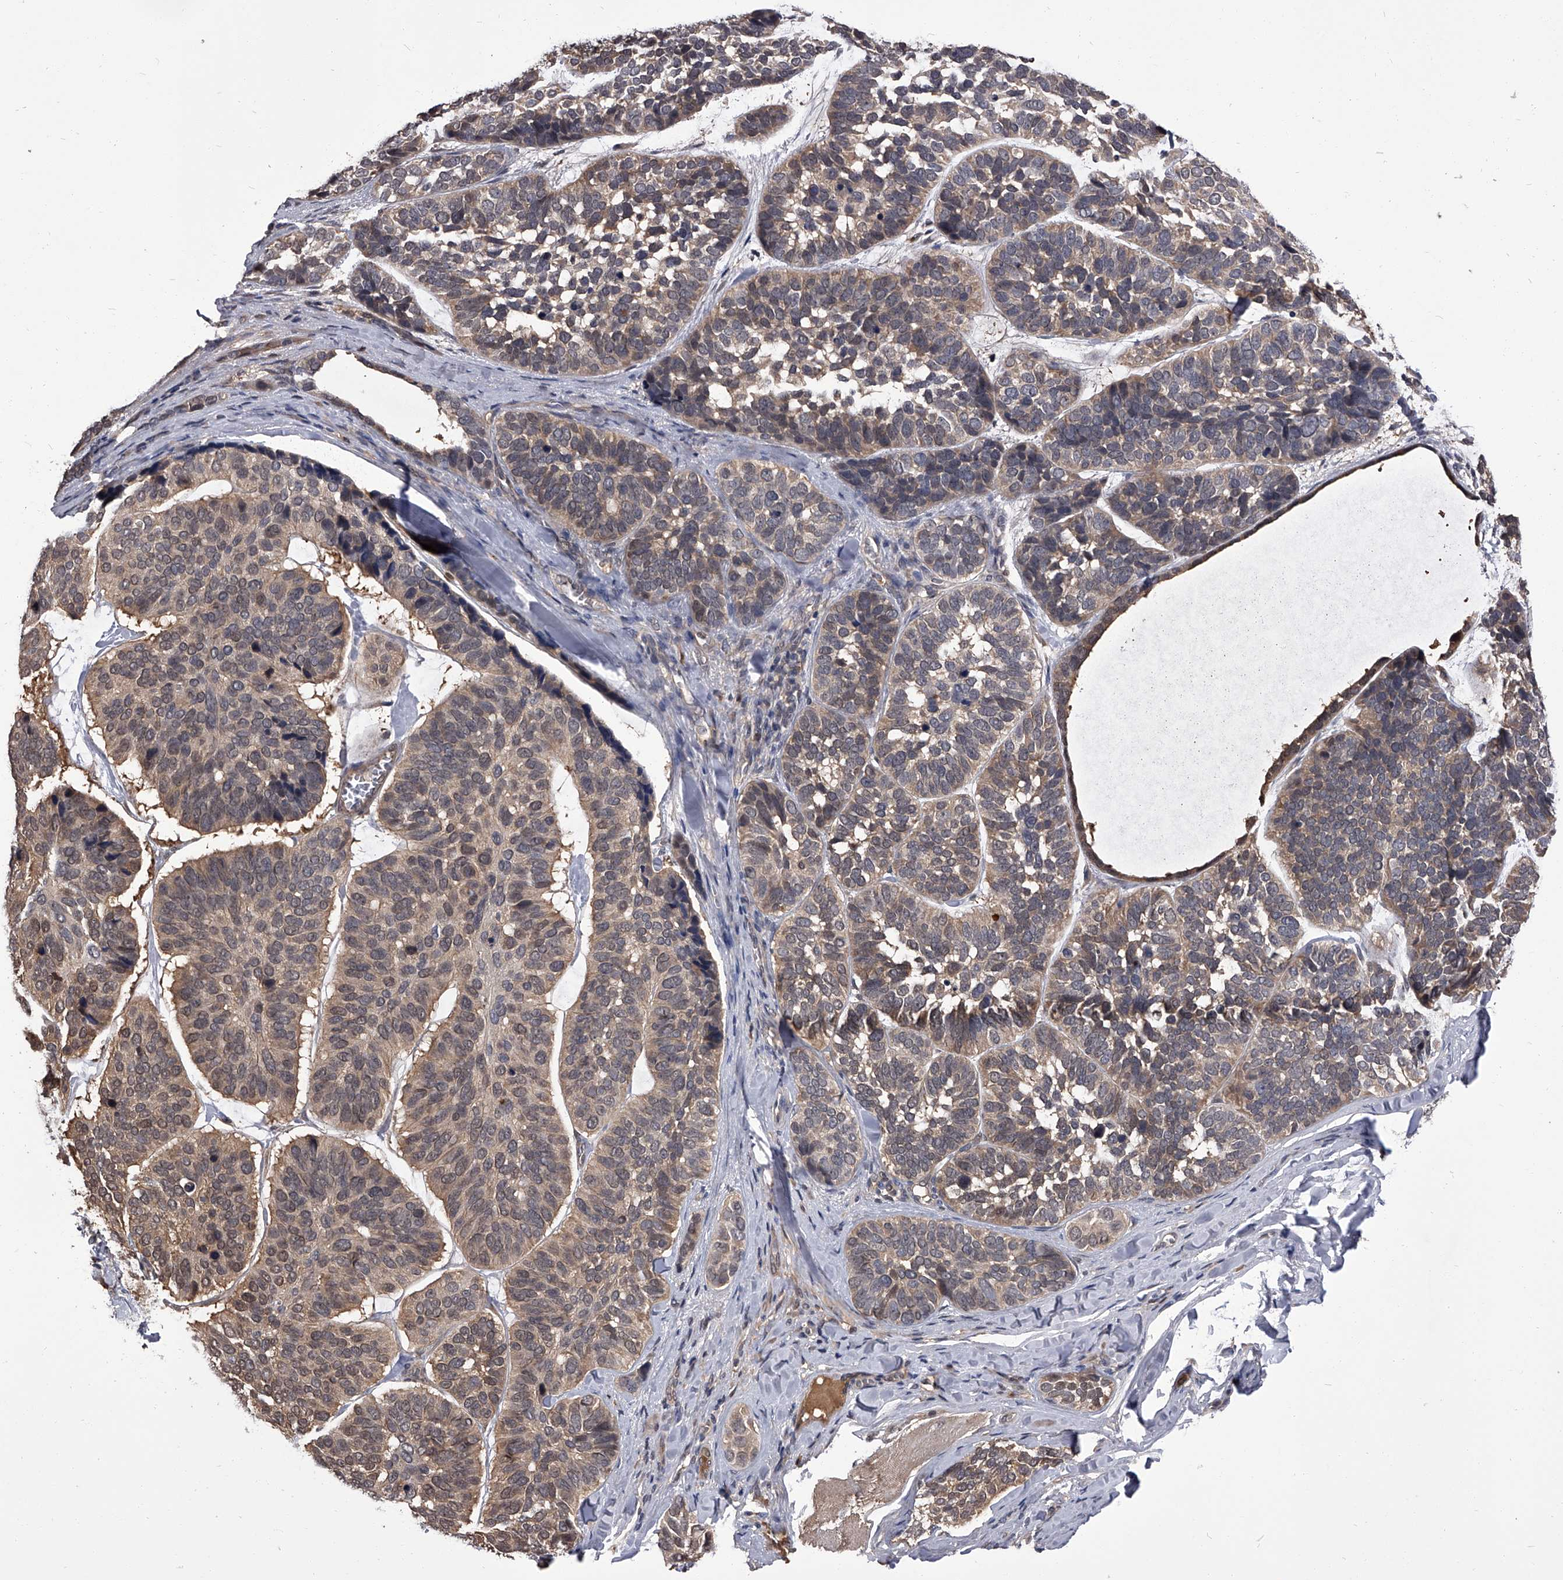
{"staining": {"intensity": "weak", "quantity": "25%-75%", "location": "cytoplasmic/membranous,nuclear"}, "tissue": "skin cancer", "cell_type": "Tumor cells", "image_type": "cancer", "snomed": [{"axis": "morphology", "description": "Basal cell carcinoma"}, {"axis": "topography", "description": "Skin"}], "caption": "Protein analysis of skin cancer (basal cell carcinoma) tissue exhibits weak cytoplasmic/membranous and nuclear positivity in about 25%-75% of tumor cells. (brown staining indicates protein expression, while blue staining denotes nuclei).", "gene": "SLC18B1", "patient": {"sex": "male", "age": 62}}